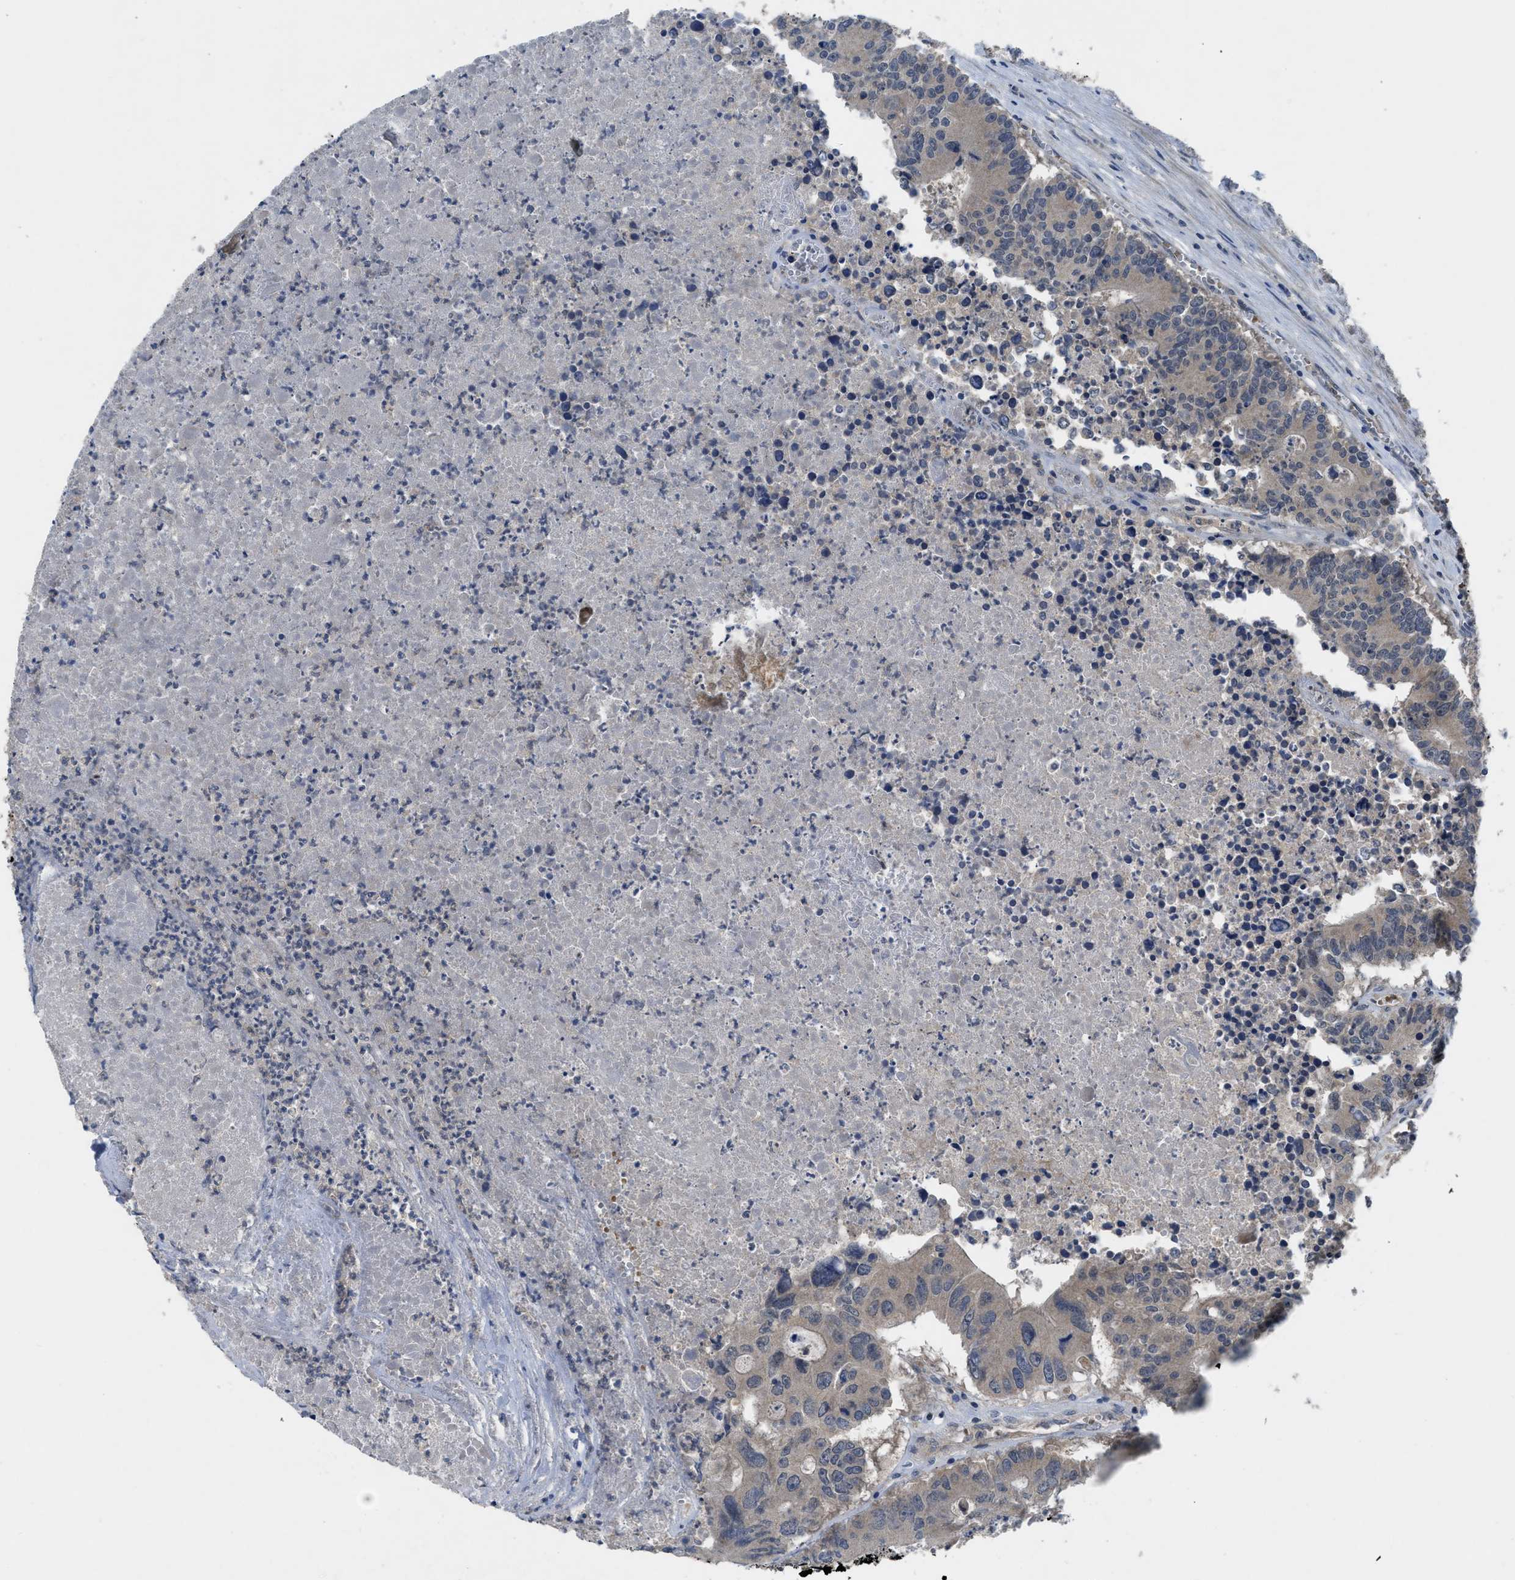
{"staining": {"intensity": "moderate", "quantity": ">75%", "location": "cytoplasmic/membranous"}, "tissue": "colorectal cancer", "cell_type": "Tumor cells", "image_type": "cancer", "snomed": [{"axis": "morphology", "description": "Adenocarcinoma, NOS"}, {"axis": "topography", "description": "Colon"}], "caption": "This is an image of immunohistochemistry staining of adenocarcinoma (colorectal), which shows moderate positivity in the cytoplasmic/membranous of tumor cells.", "gene": "PDE7A", "patient": {"sex": "male", "age": 87}}